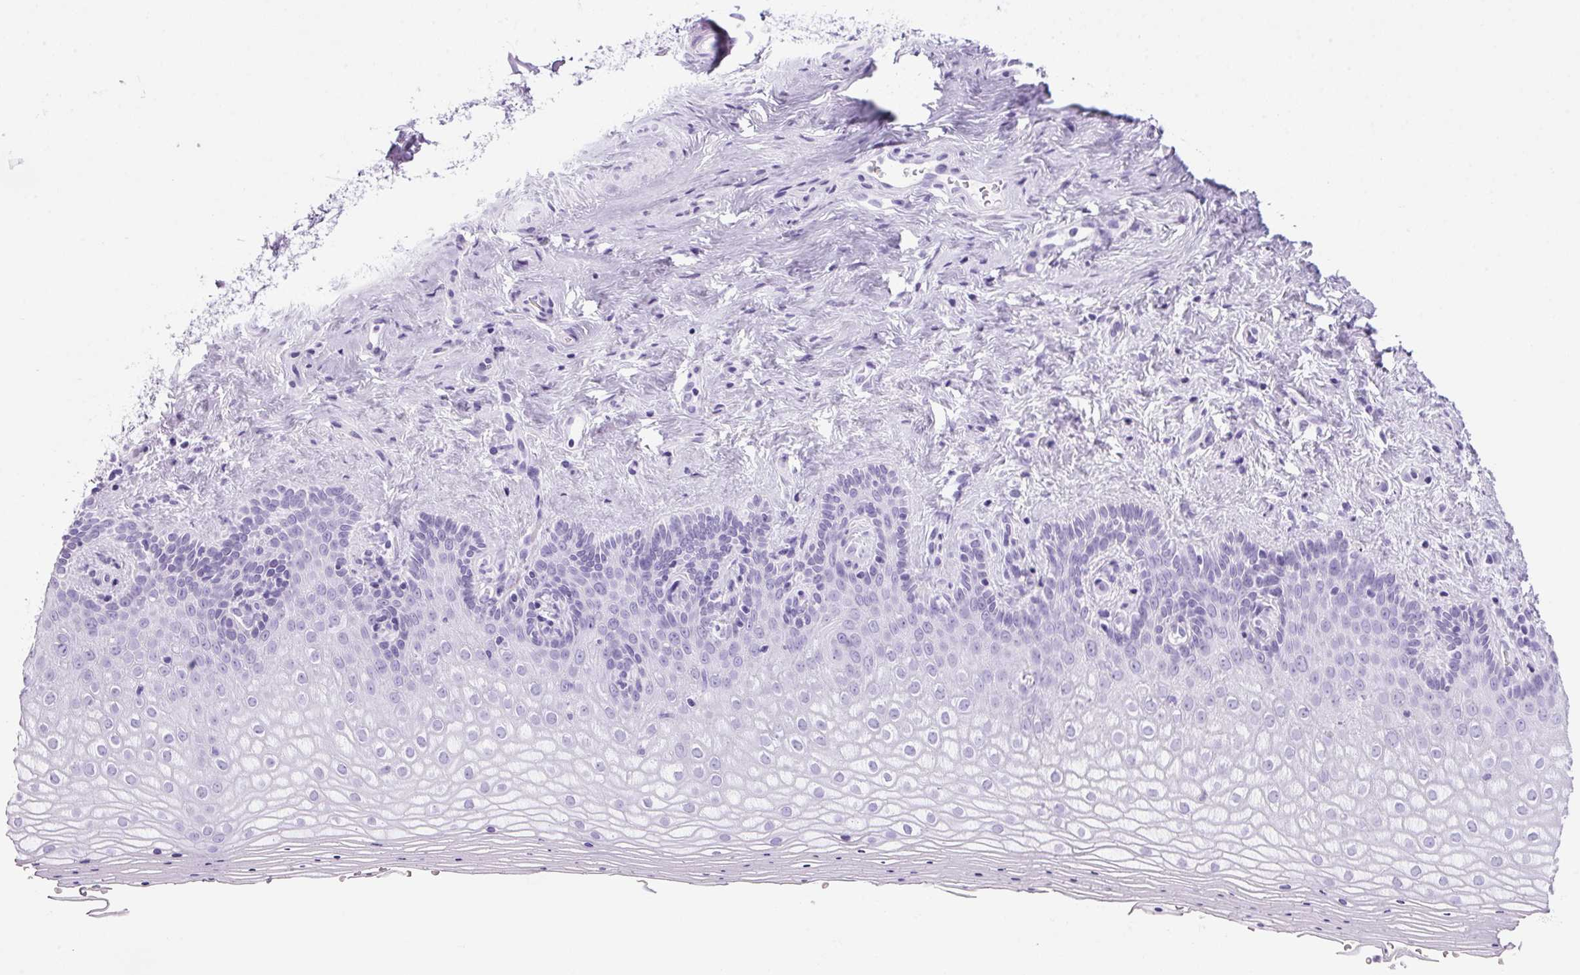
{"staining": {"intensity": "negative", "quantity": "none", "location": "none"}, "tissue": "vagina", "cell_type": "Squamous epithelial cells", "image_type": "normal", "snomed": [{"axis": "morphology", "description": "Normal tissue, NOS"}, {"axis": "topography", "description": "Vagina"}], "caption": "Immunohistochemistry (IHC) histopathology image of unremarkable human vagina stained for a protein (brown), which displays no expression in squamous epithelial cells. (DAB immunohistochemistry (IHC), high magnification).", "gene": "PPP1R1A", "patient": {"sex": "female", "age": 42}}